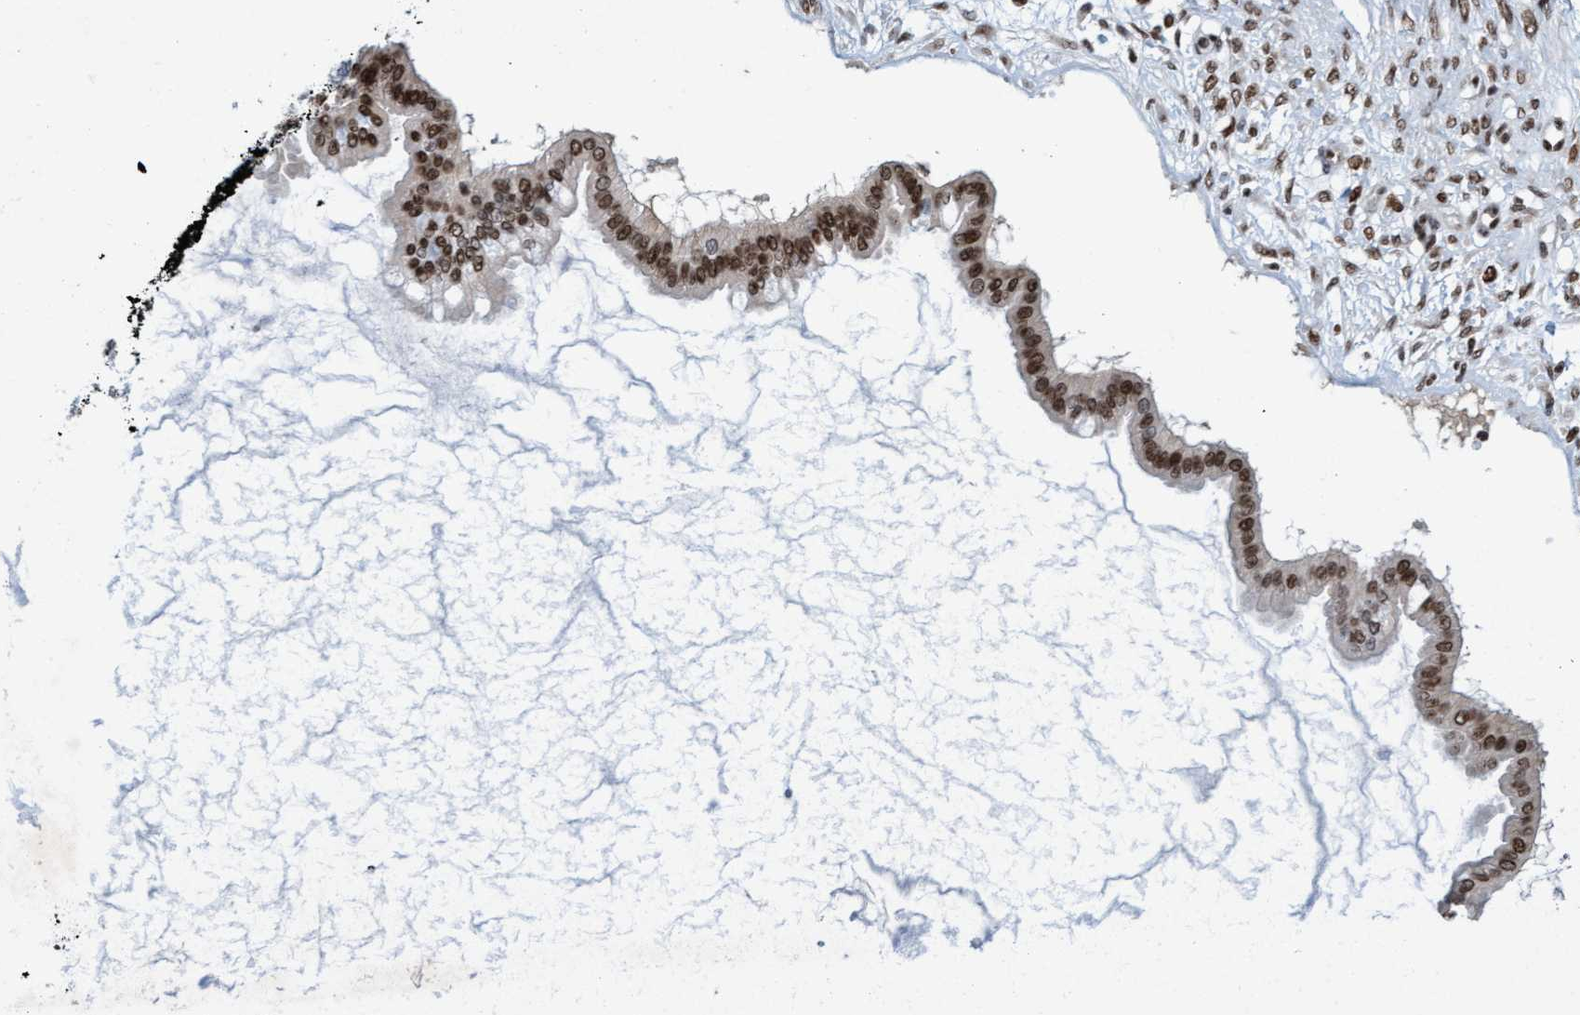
{"staining": {"intensity": "moderate", "quantity": "25%-75%", "location": "nuclear"}, "tissue": "ovarian cancer", "cell_type": "Tumor cells", "image_type": "cancer", "snomed": [{"axis": "morphology", "description": "Cystadenocarcinoma, mucinous, NOS"}, {"axis": "topography", "description": "Ovary"}], "caption": "Human ovarian mucinous cystadenocarcinoma stained with a protein marker demonstrates moderate staining in tumor cells.", "gene": "GLRX2", "patient": {"sex": "female", "age": 73}}